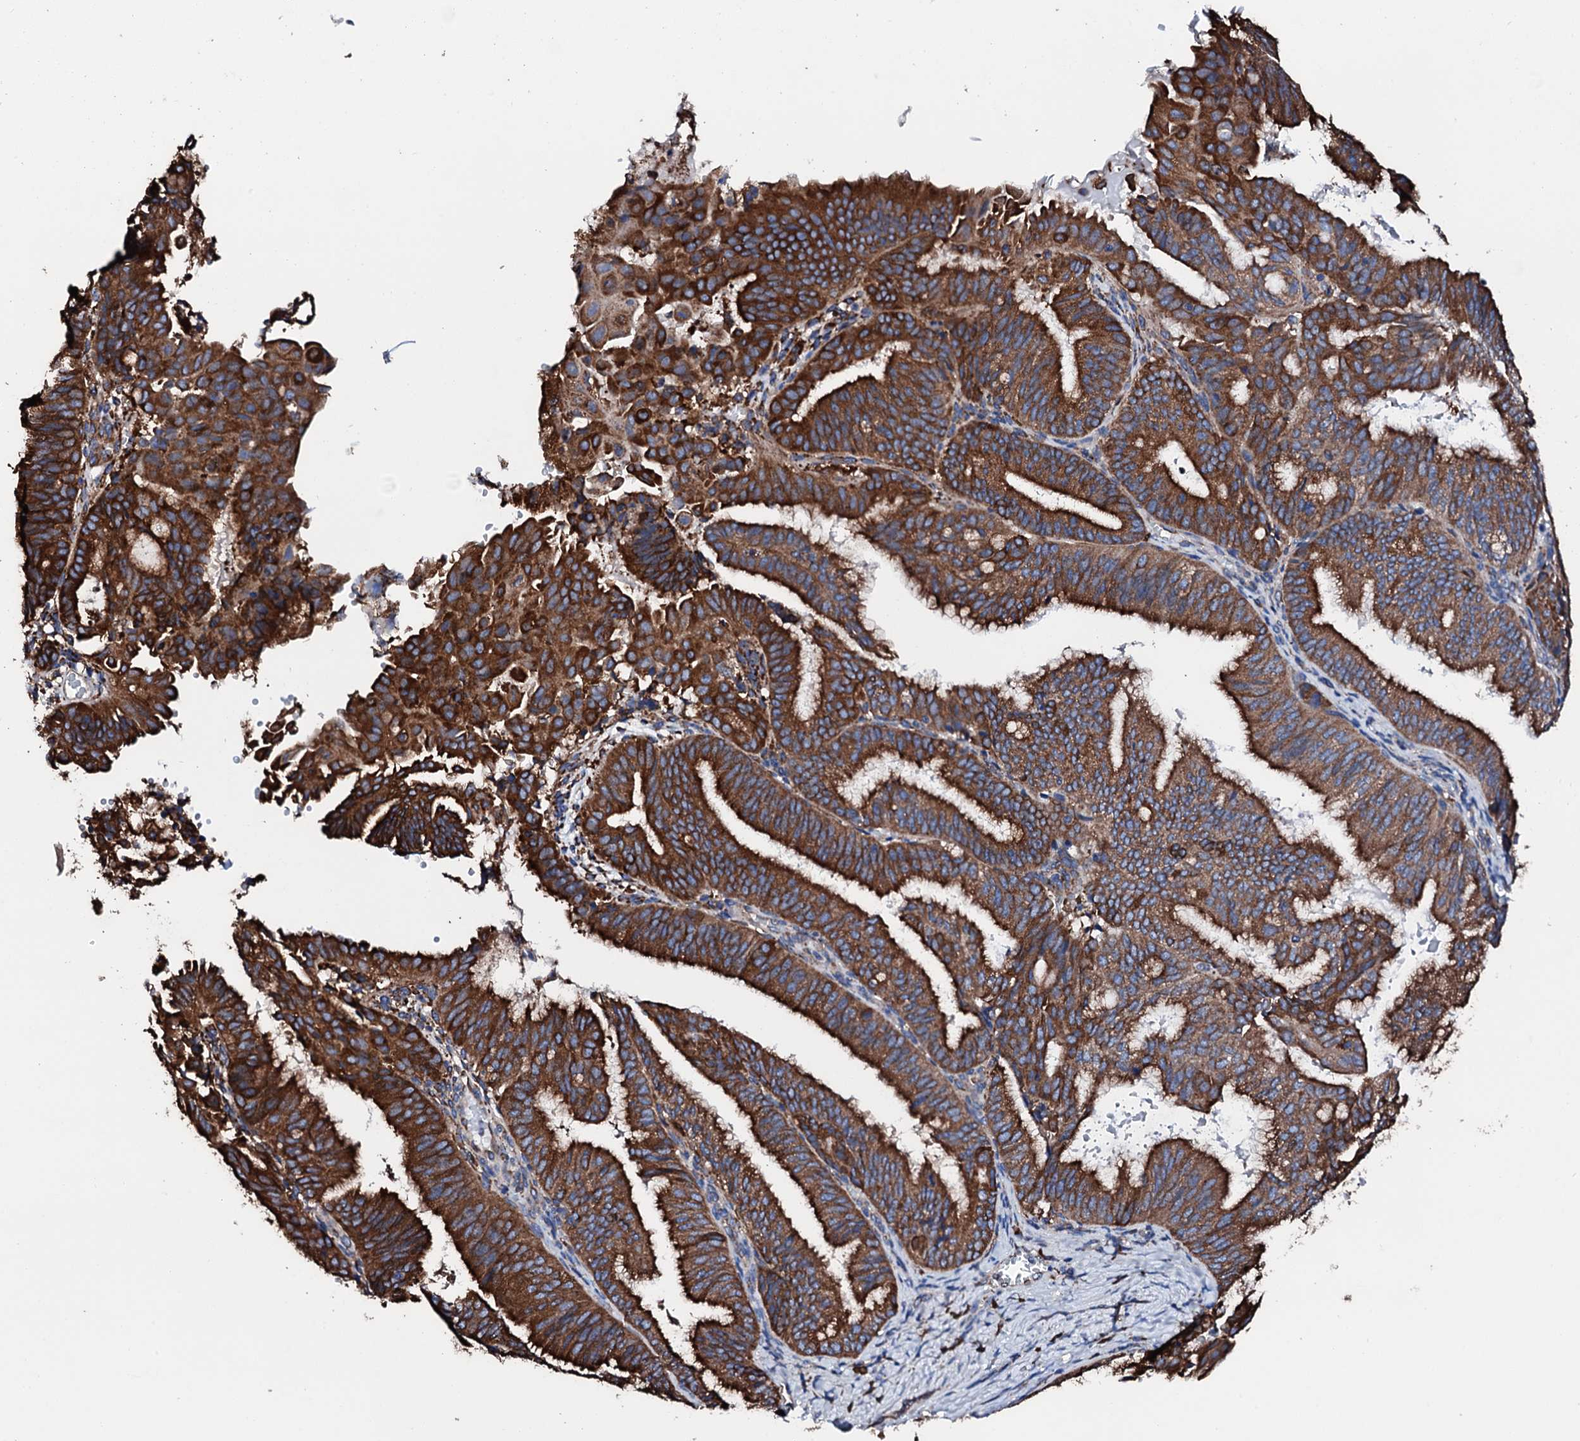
{"staining": {"intensity": "strong", "quantity": ">75%", "location": "cytoplasmic/membranous"}, "tissue": "endometrial cancer", "cell_type": "Tumor cells", "image_type": "cancer", "snomed": [{"axis": "morphology", "description": "Adenocarcinoma, NOS"}, {"axis": "topography", "description": "Endometrium"}], "caption": "A histopathology image of human endometrial adenocarcinoma stained for a protein demonstrates strong cytoplasmic/membranous brown staining in tumor cells.", "gene": "AMDHD1", "patient": {"sex": "female", "age": 49}}